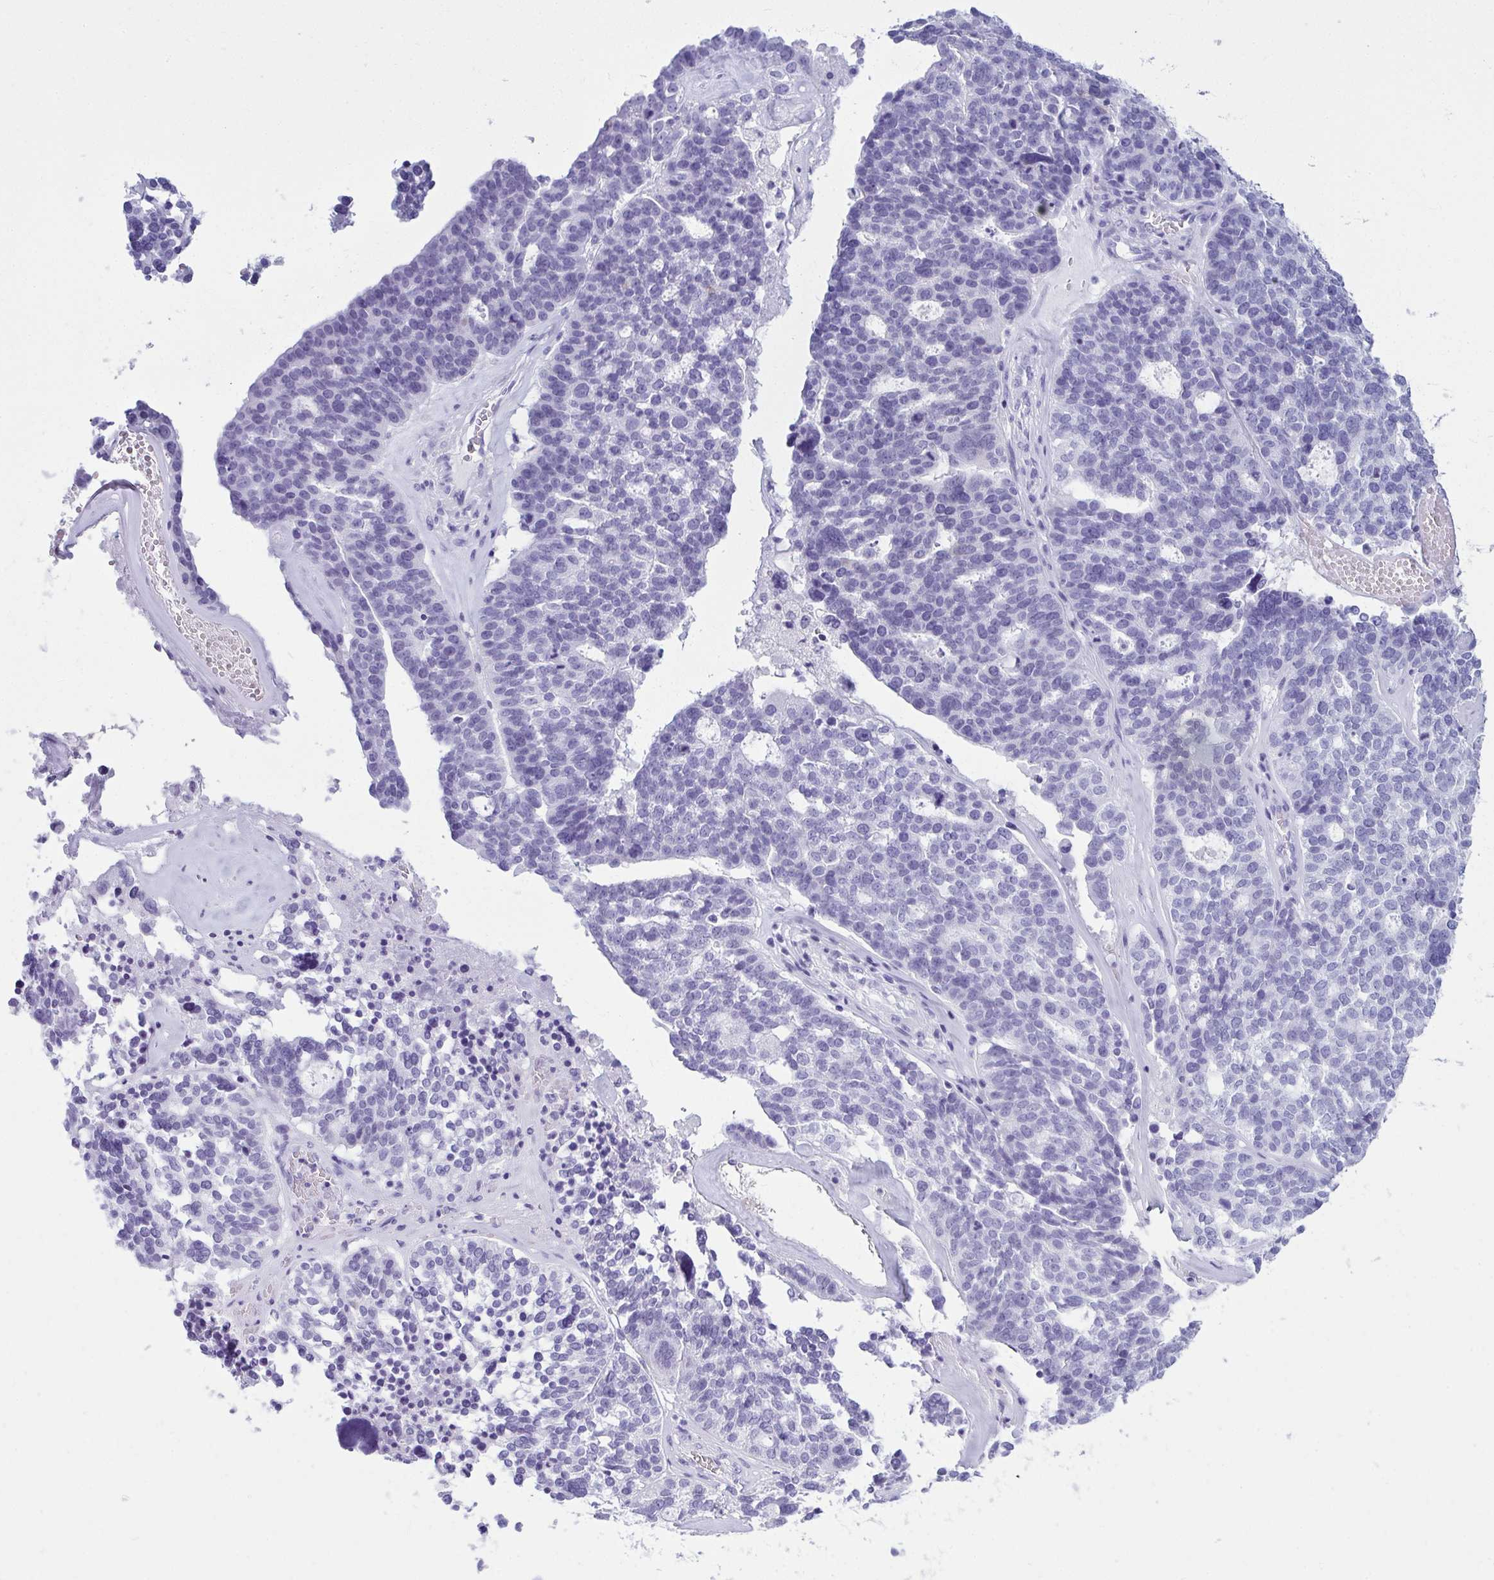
{"staining": {"intensity": "negative", "quantity": "none", "location": "none"}, "tissue": "ovarian cancer", "cell_type": "Tumor cells", "image_type": "cancer", "snomed": [{"axis": "morphology", "description": "Cystadenocarcinoma, serous, NOS"}, {"axis": "topography", "description": "Ovary"}], "caption": "This histopathology image is of ovarian serous cystadenocarcinoma stained with immunohistochemistry to label a protein in brown with the nuclei are counter-stained blue. There is no staining in tumor cells.", "gene": "CLGN", "patient": {"sex": "female", "age": 59}}